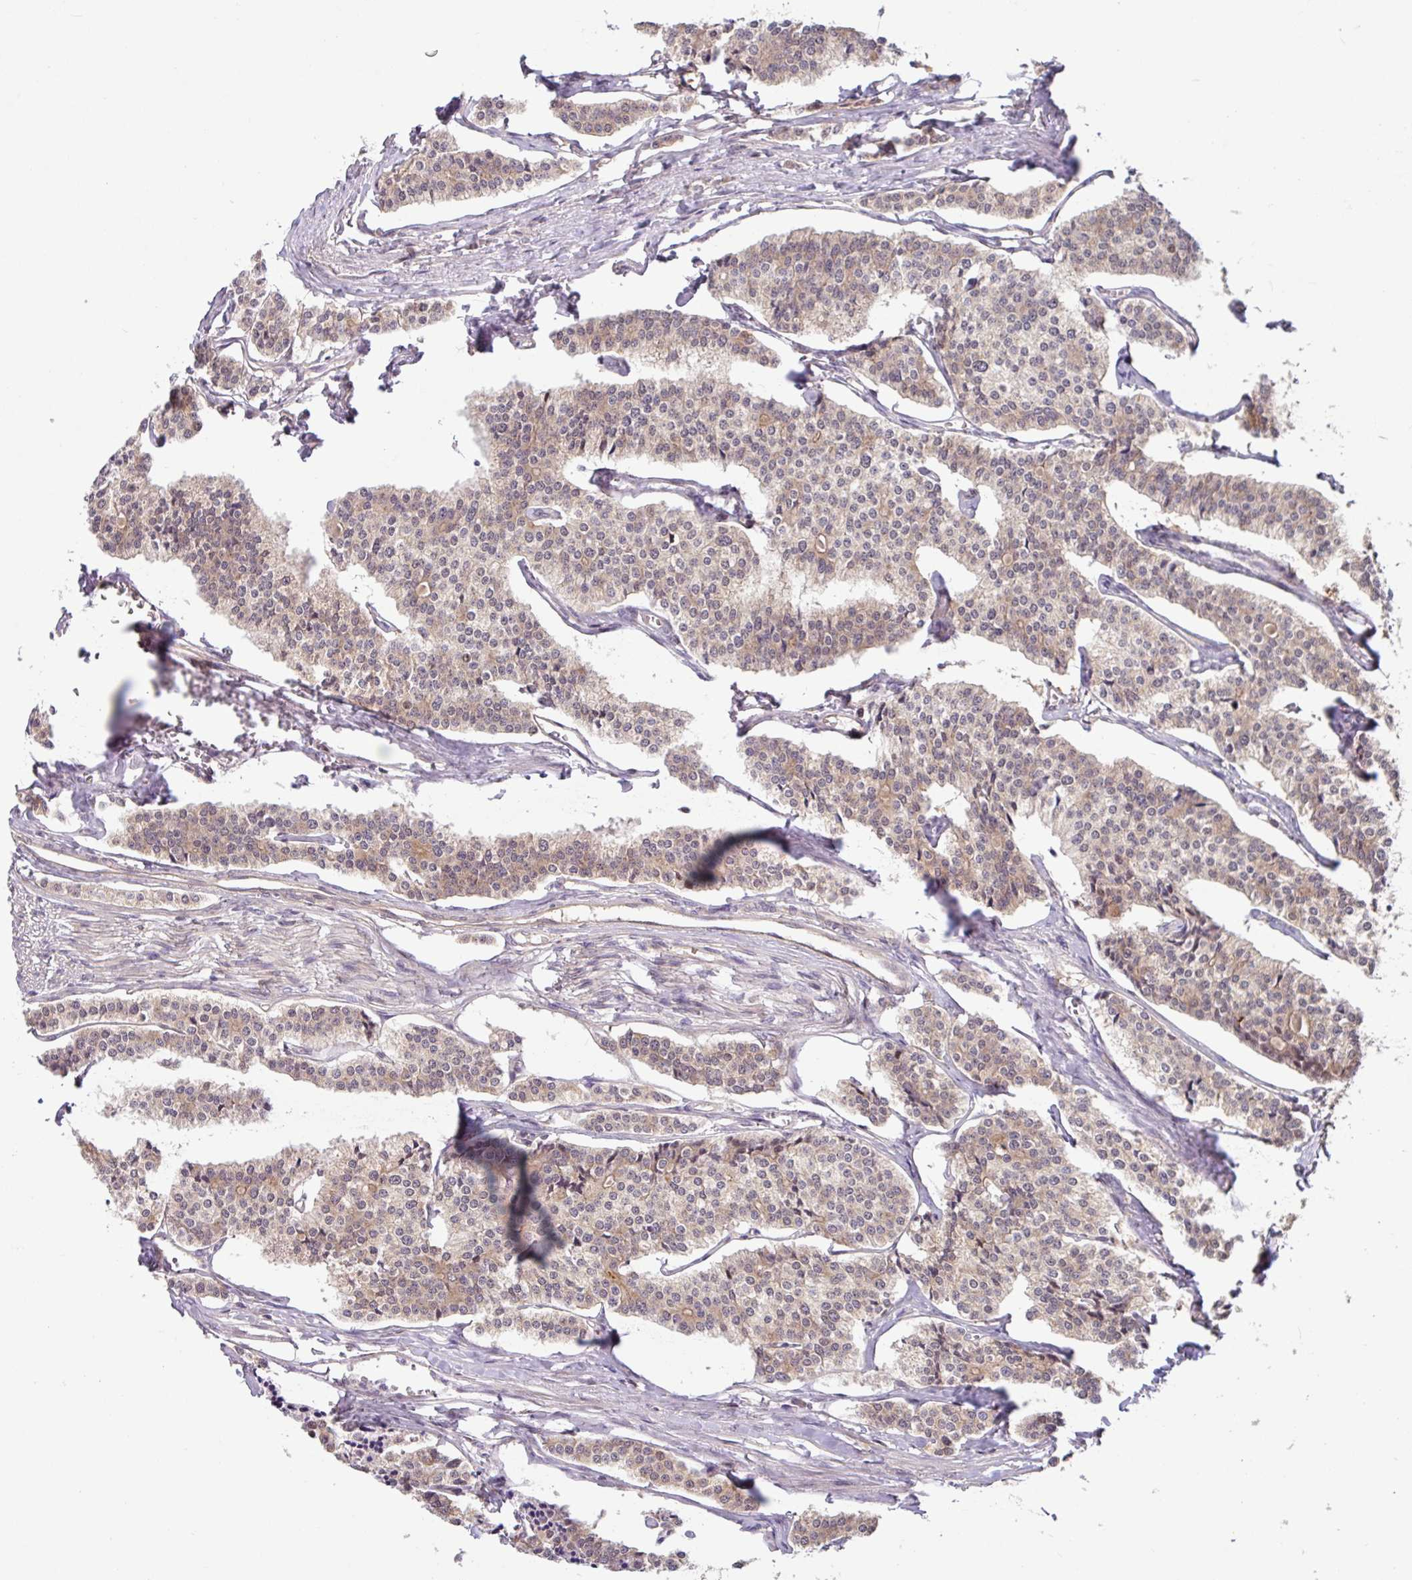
{"staining": {"intensity": "weak", "quantity": ">75%", "location": "cytoplasmic/membranous"}, "tissue": "carcinoid", "cell_type": "Tumor cells", "image_type": "cancer", "snomed": [{"axis": "morphology", "description": "Carcinoid, malignant, NOS"}, {"axis": "topography", "description": "Small intestine"}], "caption": "Immunohistochemical staining of carcinoid demonstrates low levels of weak cytoplasmic/membranous protein positivity in about >75% of tumor cells.", "gene": "SHB", "patient": {"sex": "male", "age": 63}}